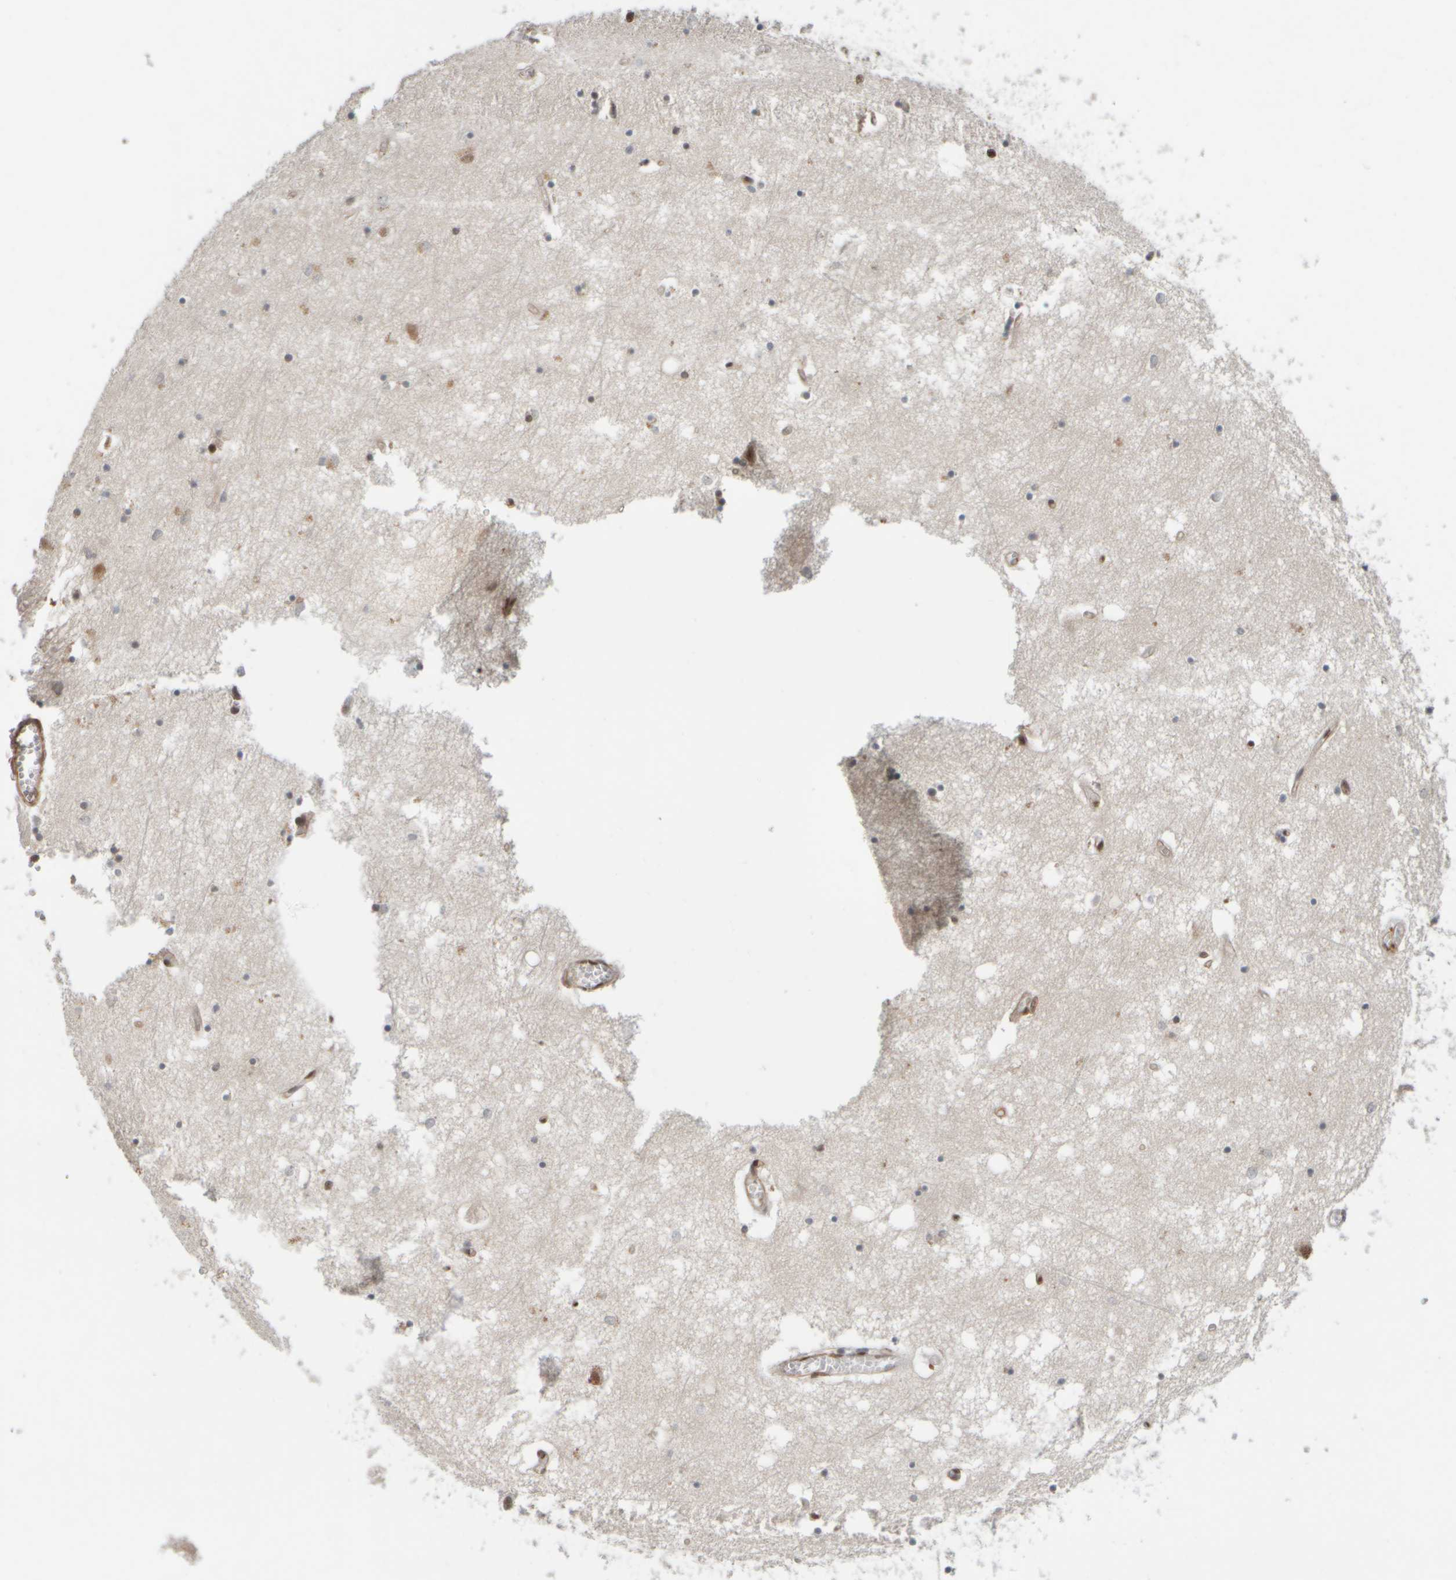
{"staining": {"intensity": "moderate", "quantity": "<25%", "location": "nuclear"}, "tissue": "hippocampus", "cell_type": "Glial cells", "image_type": "normal", "snomed": [{"axis": "morphology", "description": "Normal tissue, NOS"}, {"axis": "topography", "description": "Hippocampus"}], "caption": "IHC staining of benign hippocampus, which demonstrates low levels of moderate nuclear expression in about <25% of glial cells indicating moderate nuclear protein positivity. The staining was performed using DAB (3,3'-diaminobenzidine) (brown) for protein detection and nuclei were counterstained in hematoxylin (blue).", "gene": "SYNRG", "patient": {"sex": "male", "age": 70}}